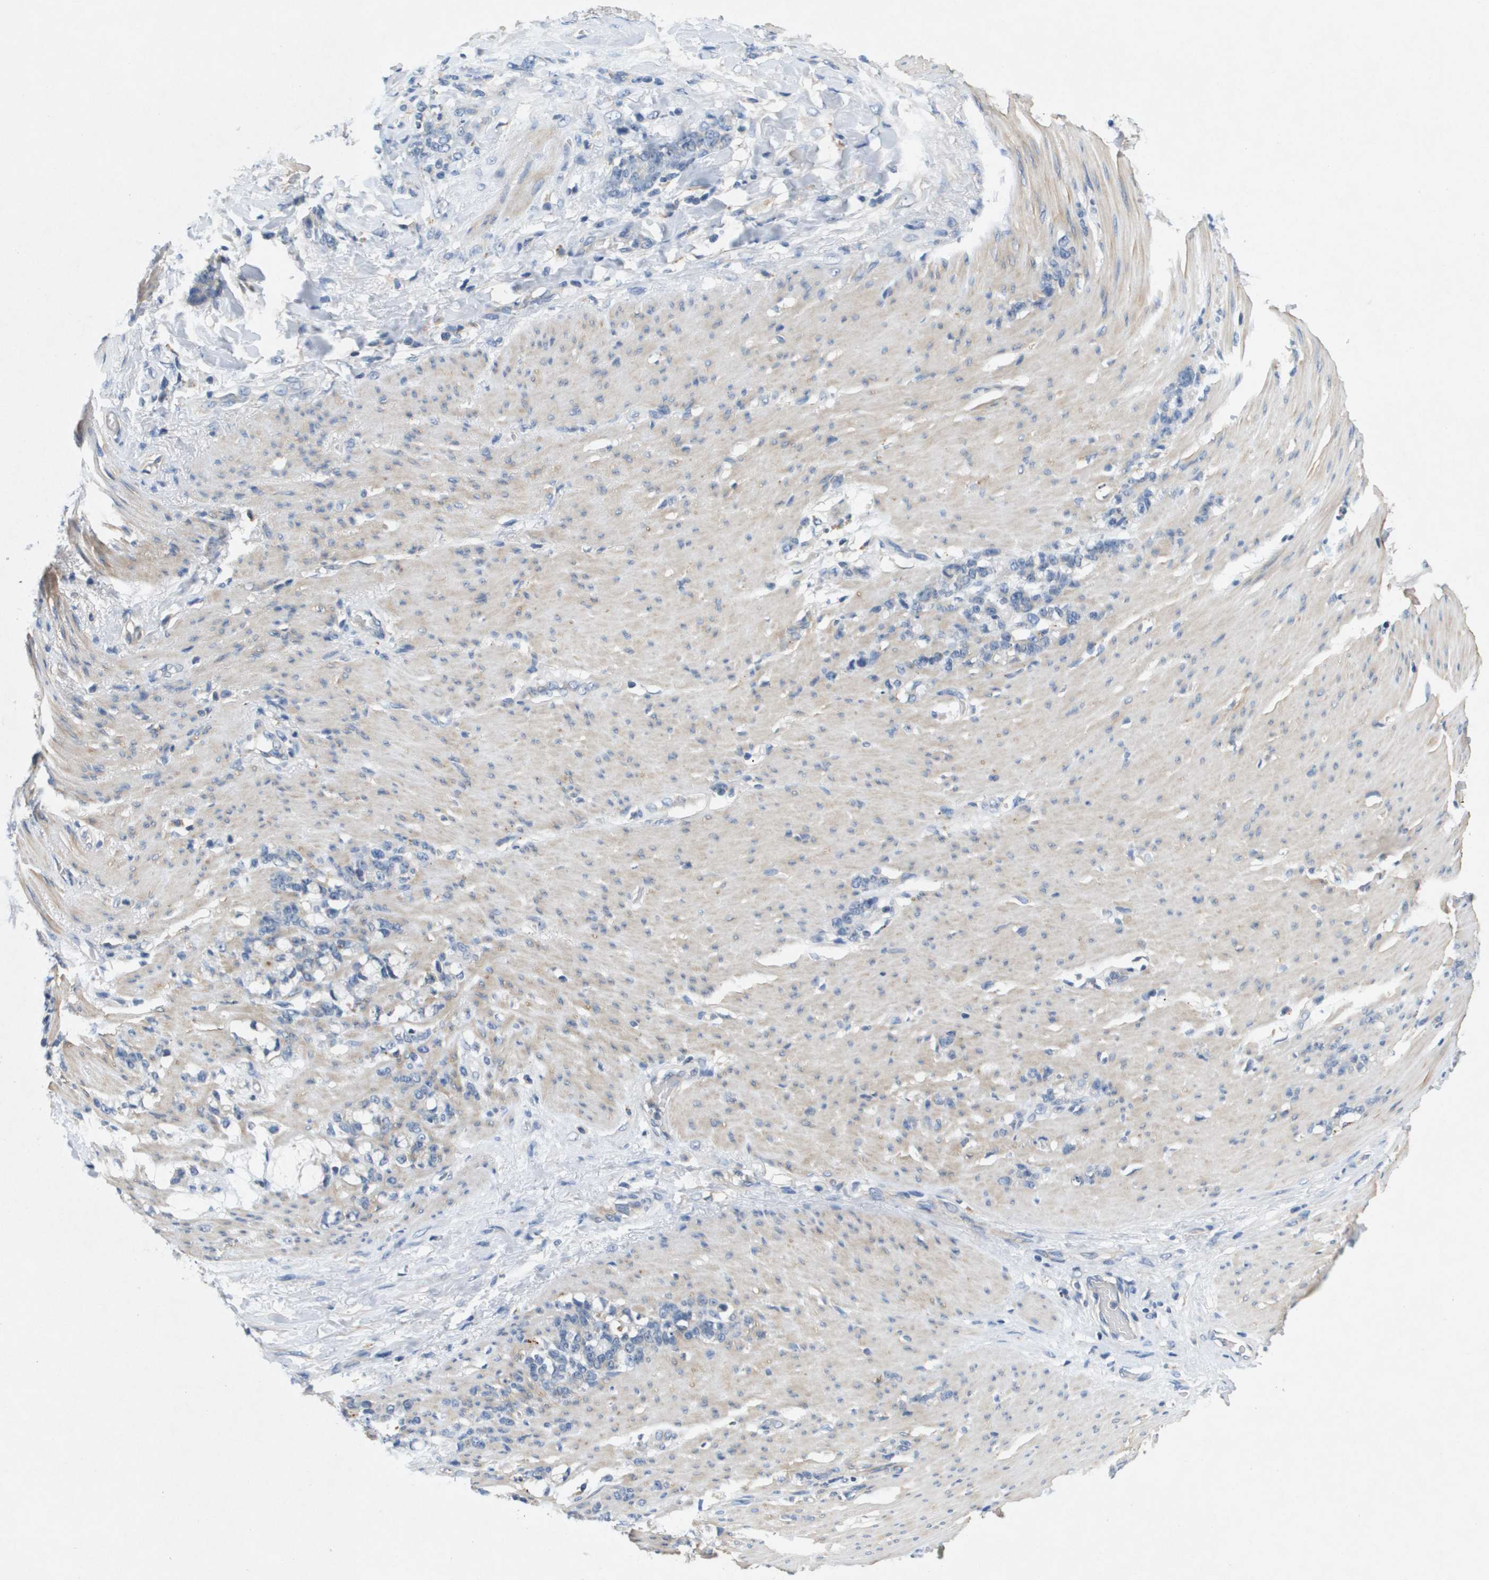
{"staining": {"intensity": "negative", "quantity": "none", "location": "none"}, "tissue": "stomach cancer", "cell_type": "Tumor cells", "image_type": "cancer", "snomed": [{"axis": "morphology", "description": "Adenocarcinoma, NOS"}, {"axis": "topography", "description": "Stomach, lower"}], "caption": "Stomach cancer (adenocarcinoma) stained for a protein using immunohistochemistry (IHC) exhibits no expression tumor cells.", "gene": "B3GNT5", "patient": {"sex": "male", "age": 88}}